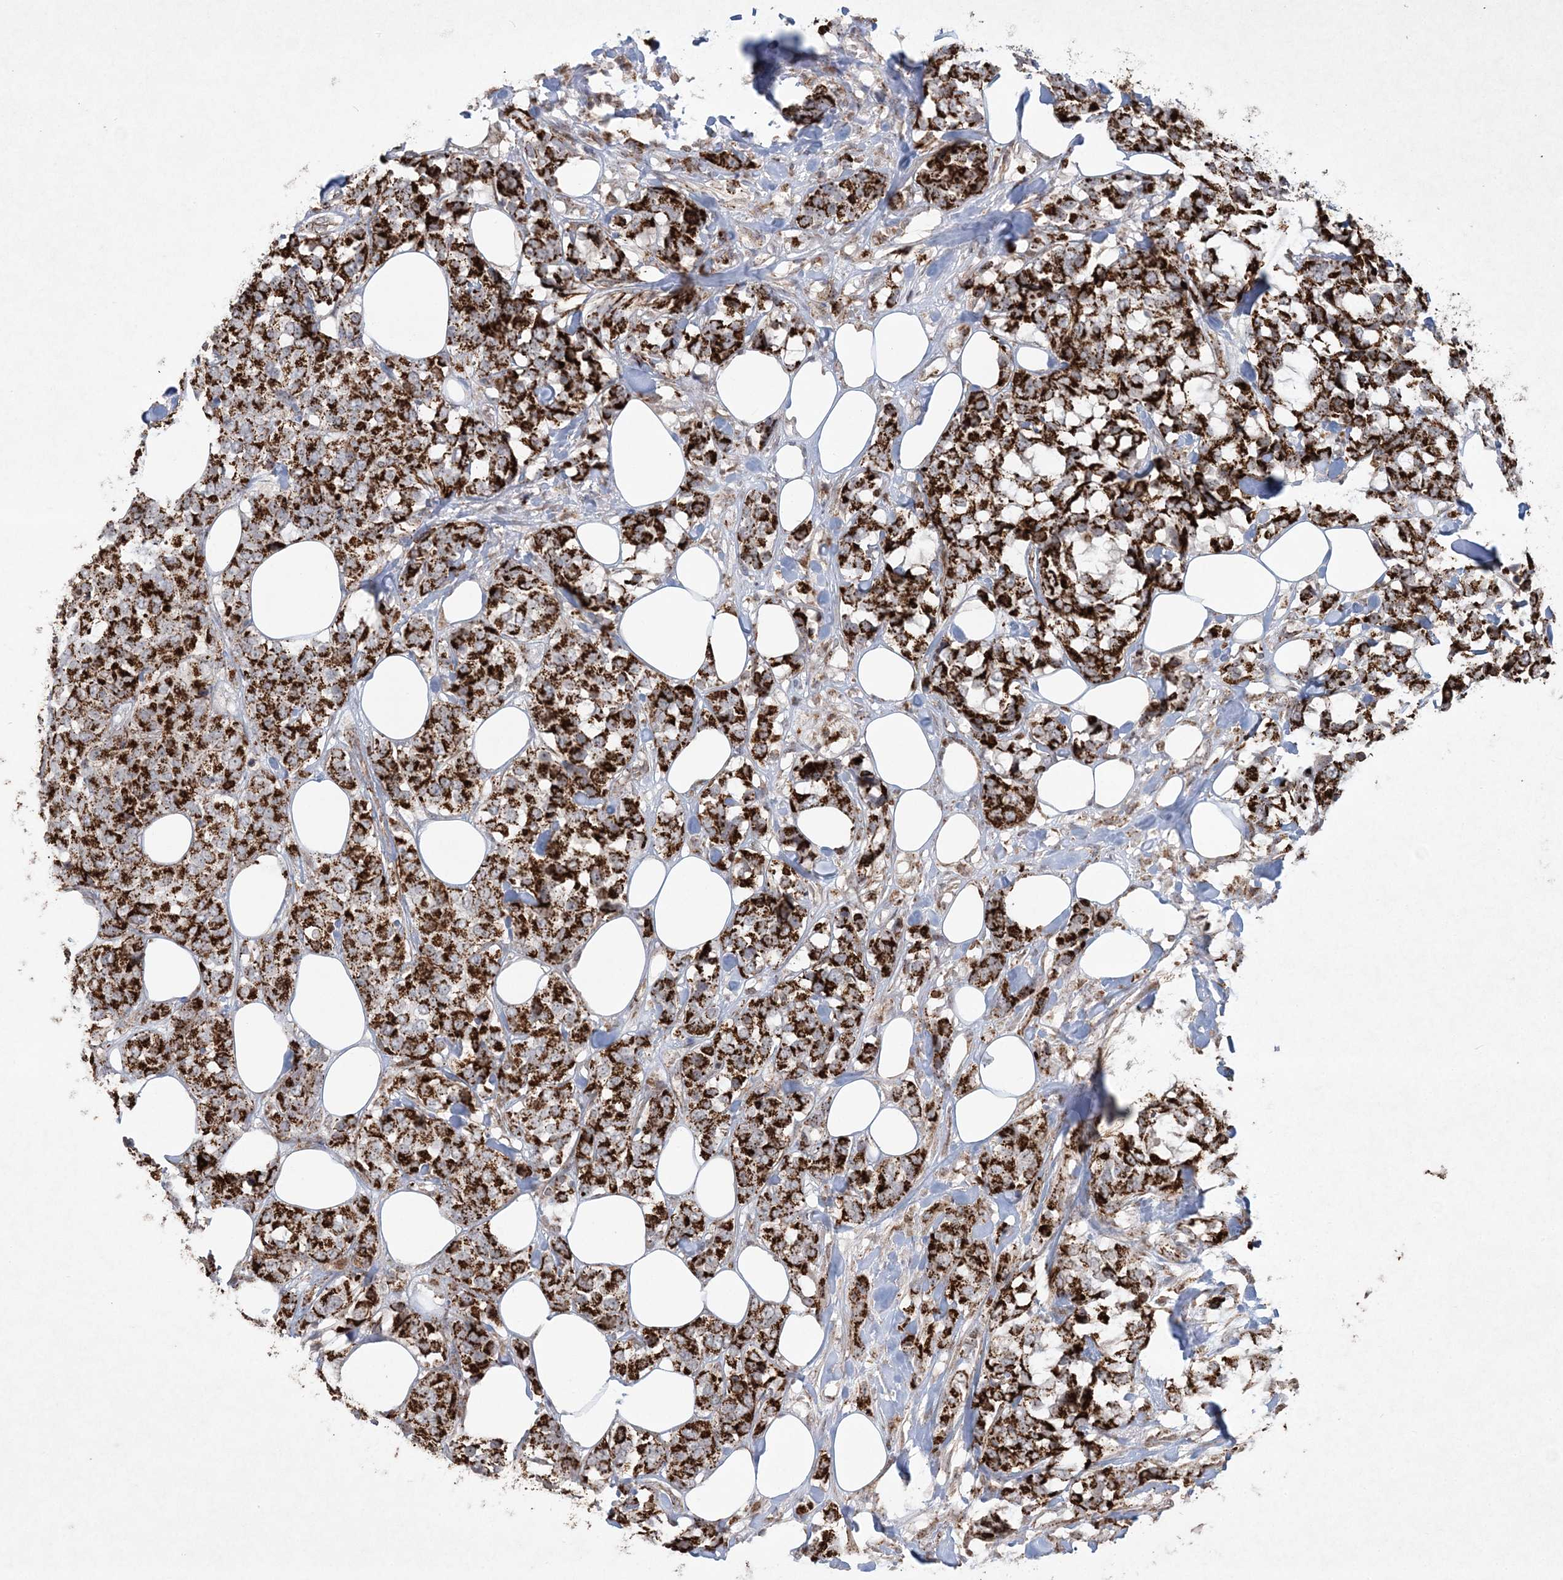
{"staining": {"intensity": "strong", "quantity": ">75%", "location": "cytoplasmic/membranous"}, "tissue": "breast cancer", "cell_type": "Tumor cells", "image_type": "cancer", "snomed": [{"axis": "morphology", "description": "Lobular carcinoma"}, {"axis": "topography", "description": "Breast"}], "caption": "Human breast cancer (lobular carcinoma) stained with a brown dye demonstrates strong cytoplasmic/membranous positive expression in about >75% of tumor cells.", "gene": "LRPPRC", "patient": {"sex": "female", "age": 59}}